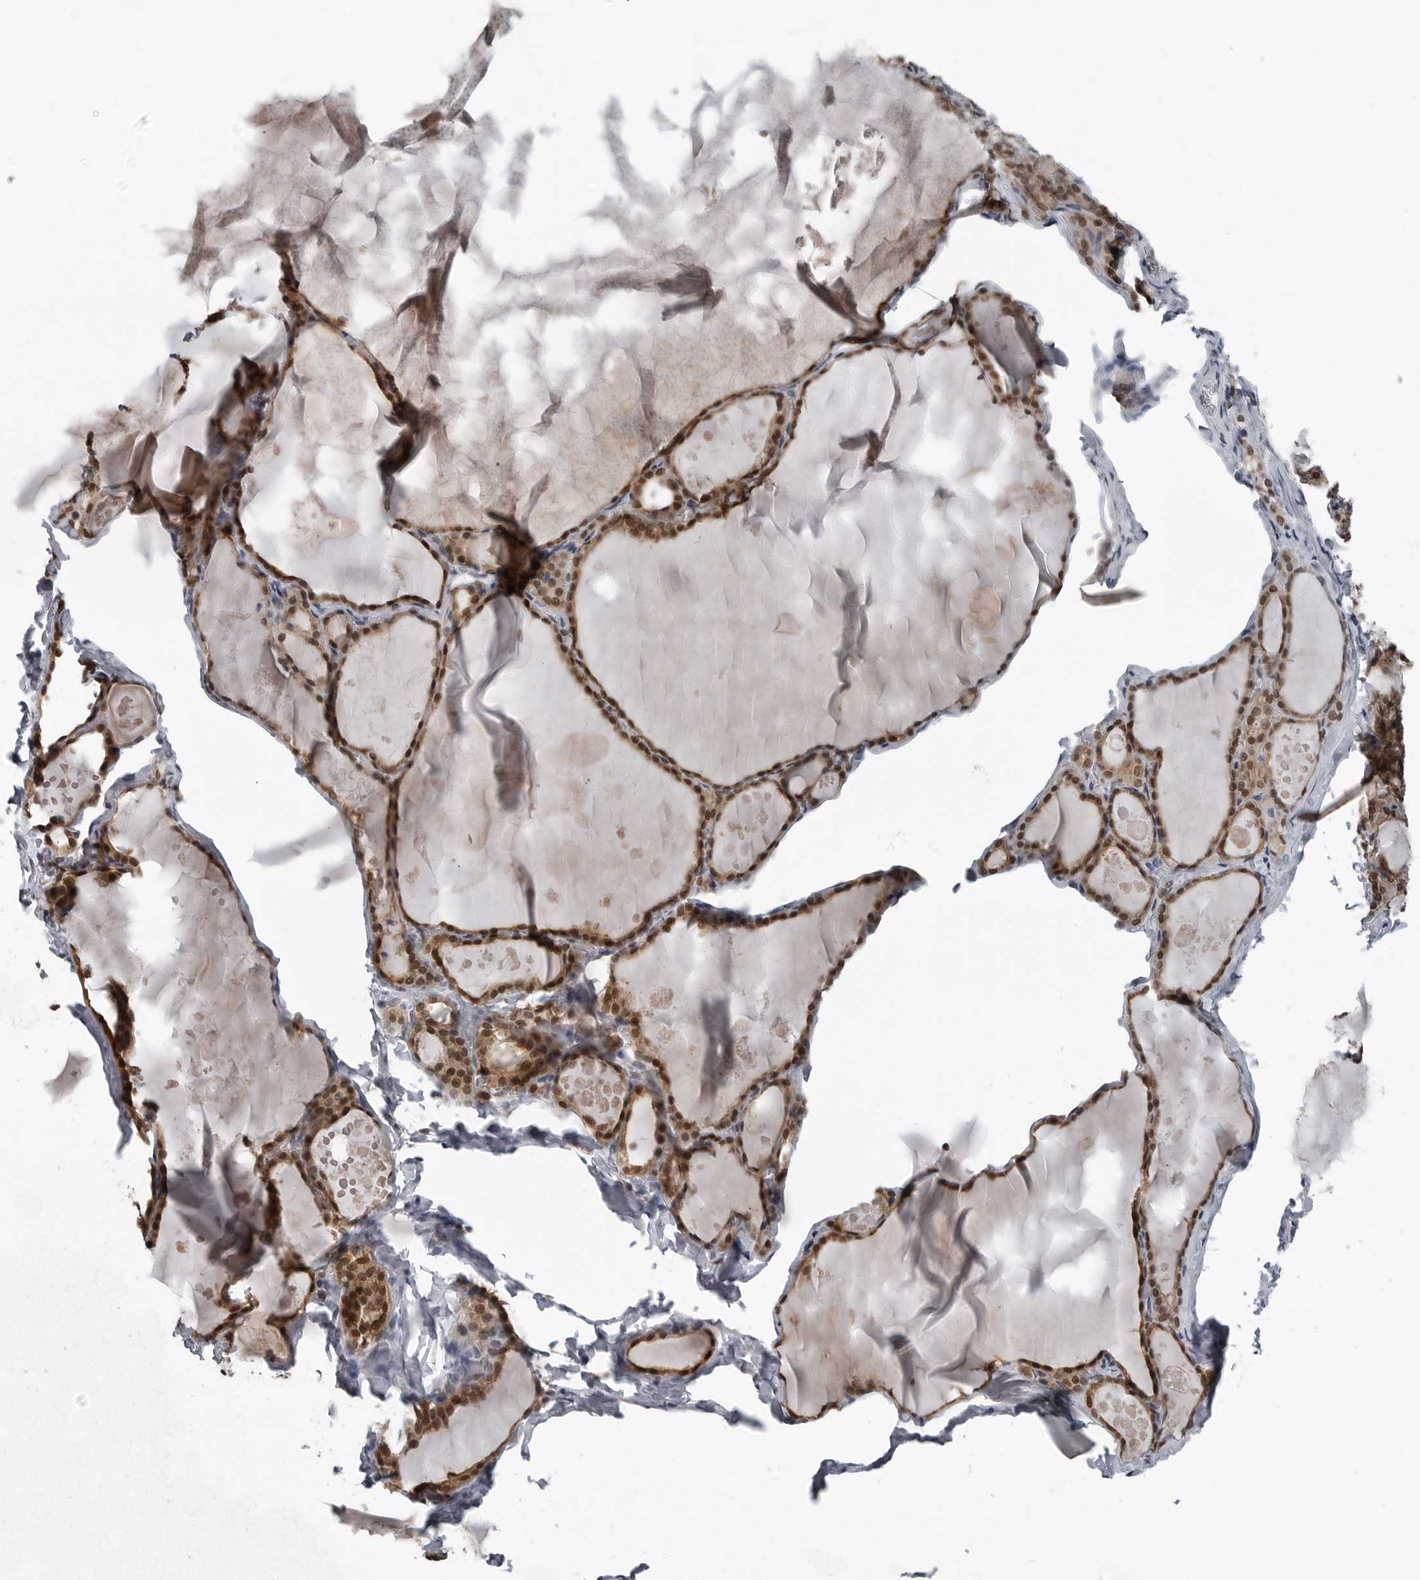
{"staining": {"intensity": "moderate", "quantity": ">75%", "location": "cytoplasmic/membranous,nuclear"}, "tissue": "thyroid gland", "cell_type": "Glandular cells", "image_type": "normal", "snomed": [{"axis": "morphology", "description": "Normal tissue, NOS"}, {"axis": "topography", "description": "Thyroid gland"}], "caption": "Immunohistochemical staining of benign human thyroid gland displays >75% levels of moderate cytoplasmic/membranous,nuclear protein expression in approximately >75% of glandular cells. The protein is stained brown, and the nuclei are stained in blue (DAB (3,3'-diaminobenzidine) IHC with brightfield microscopy, high magnification).", "gene": "AKR1A1", "patient": {"sex": "male", "age": 56}}